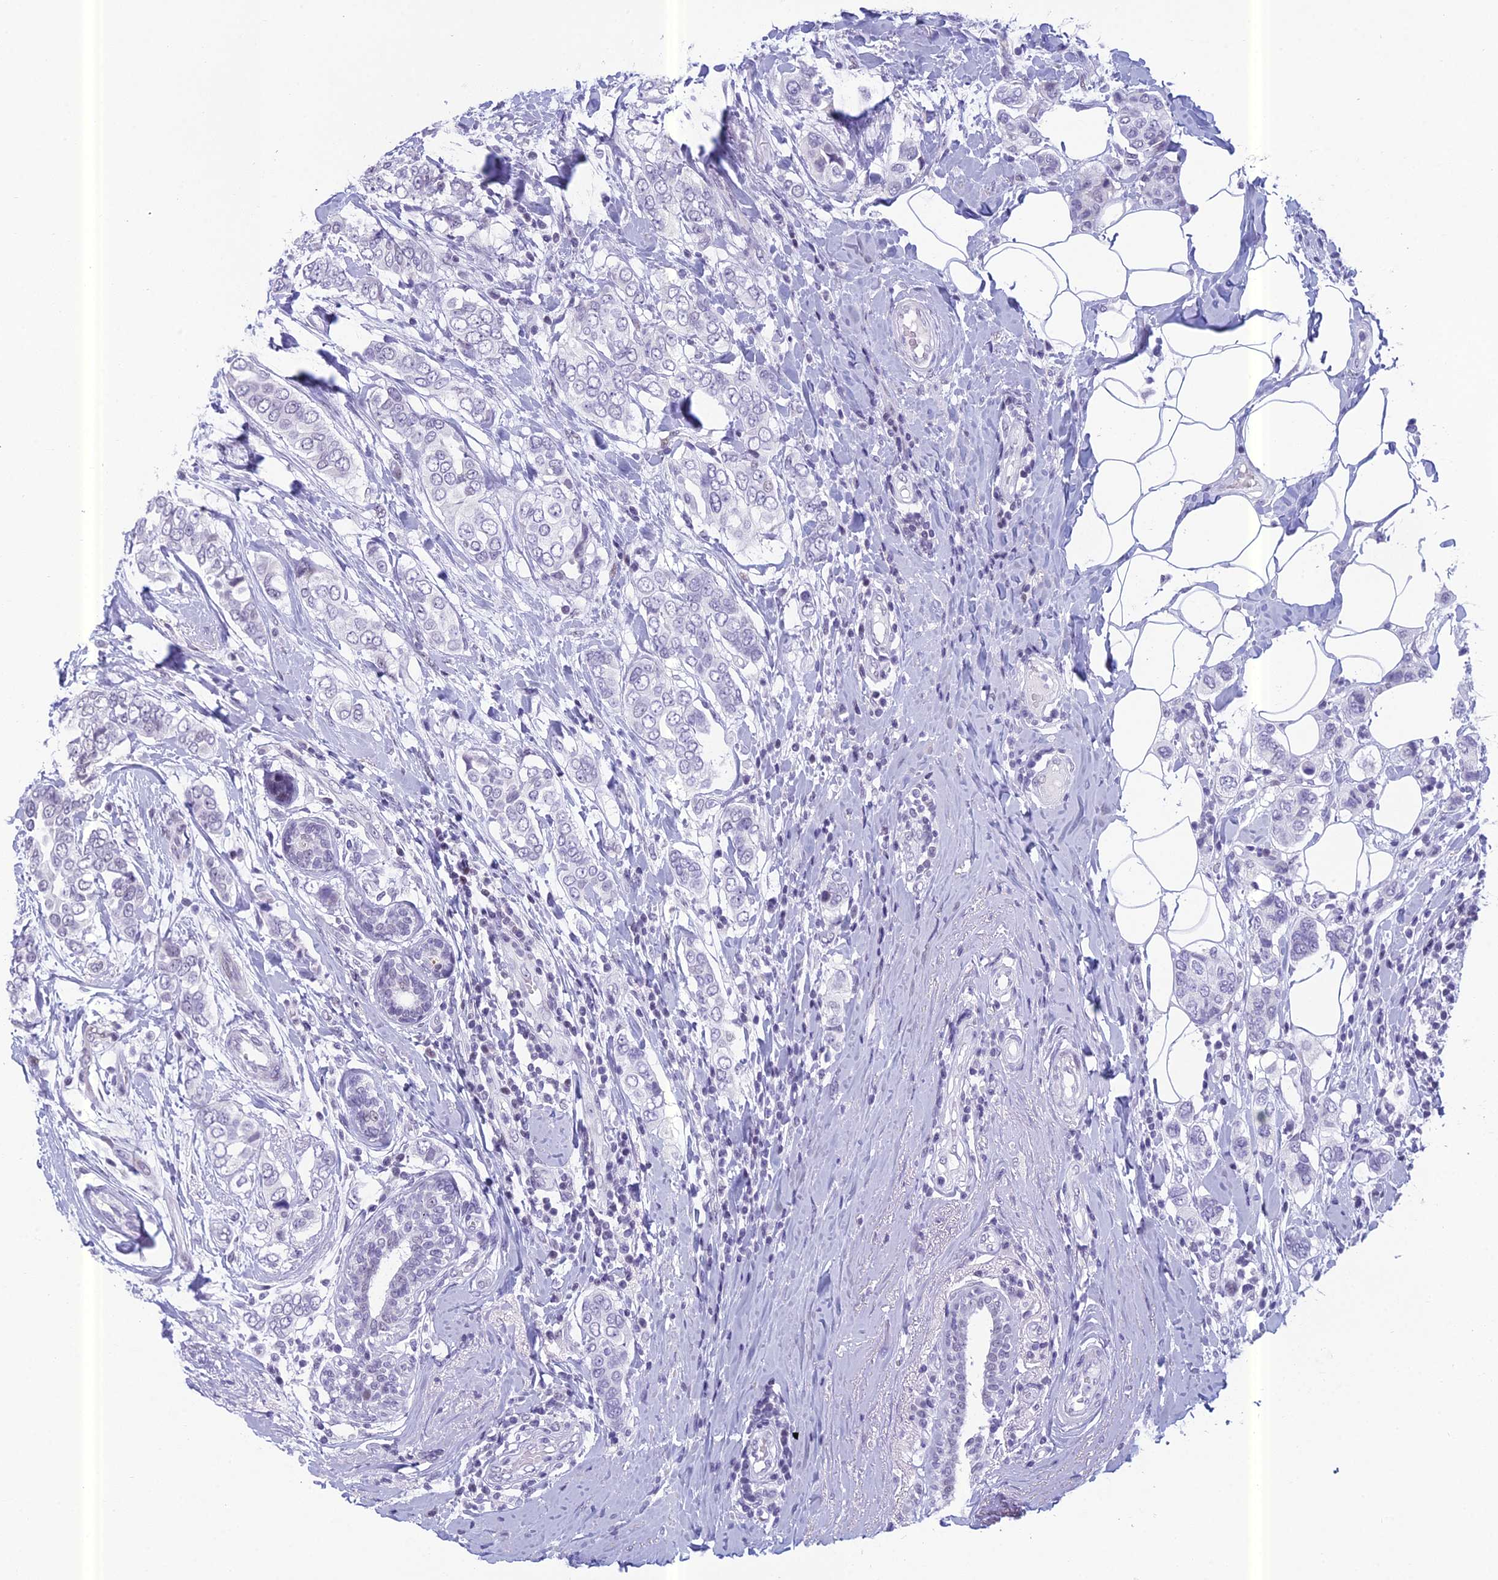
{"staining": {"intensity": "negative", "quantity": "none", "location": "none"}, "tissue": "breast cancer", "cell_type": "Tumor cells", "image_type": "cancer", "snomed": [{"axis": "morphology", "description": "Lobular carcinoma"}, {"axis": "topography", "description": "Breast"}], "caption": "Tumor cells are negative for protein expression in human lobular carcinoma (breast).", "gene": "RGS17", "patient": {"sex": "female", "age": 51}}